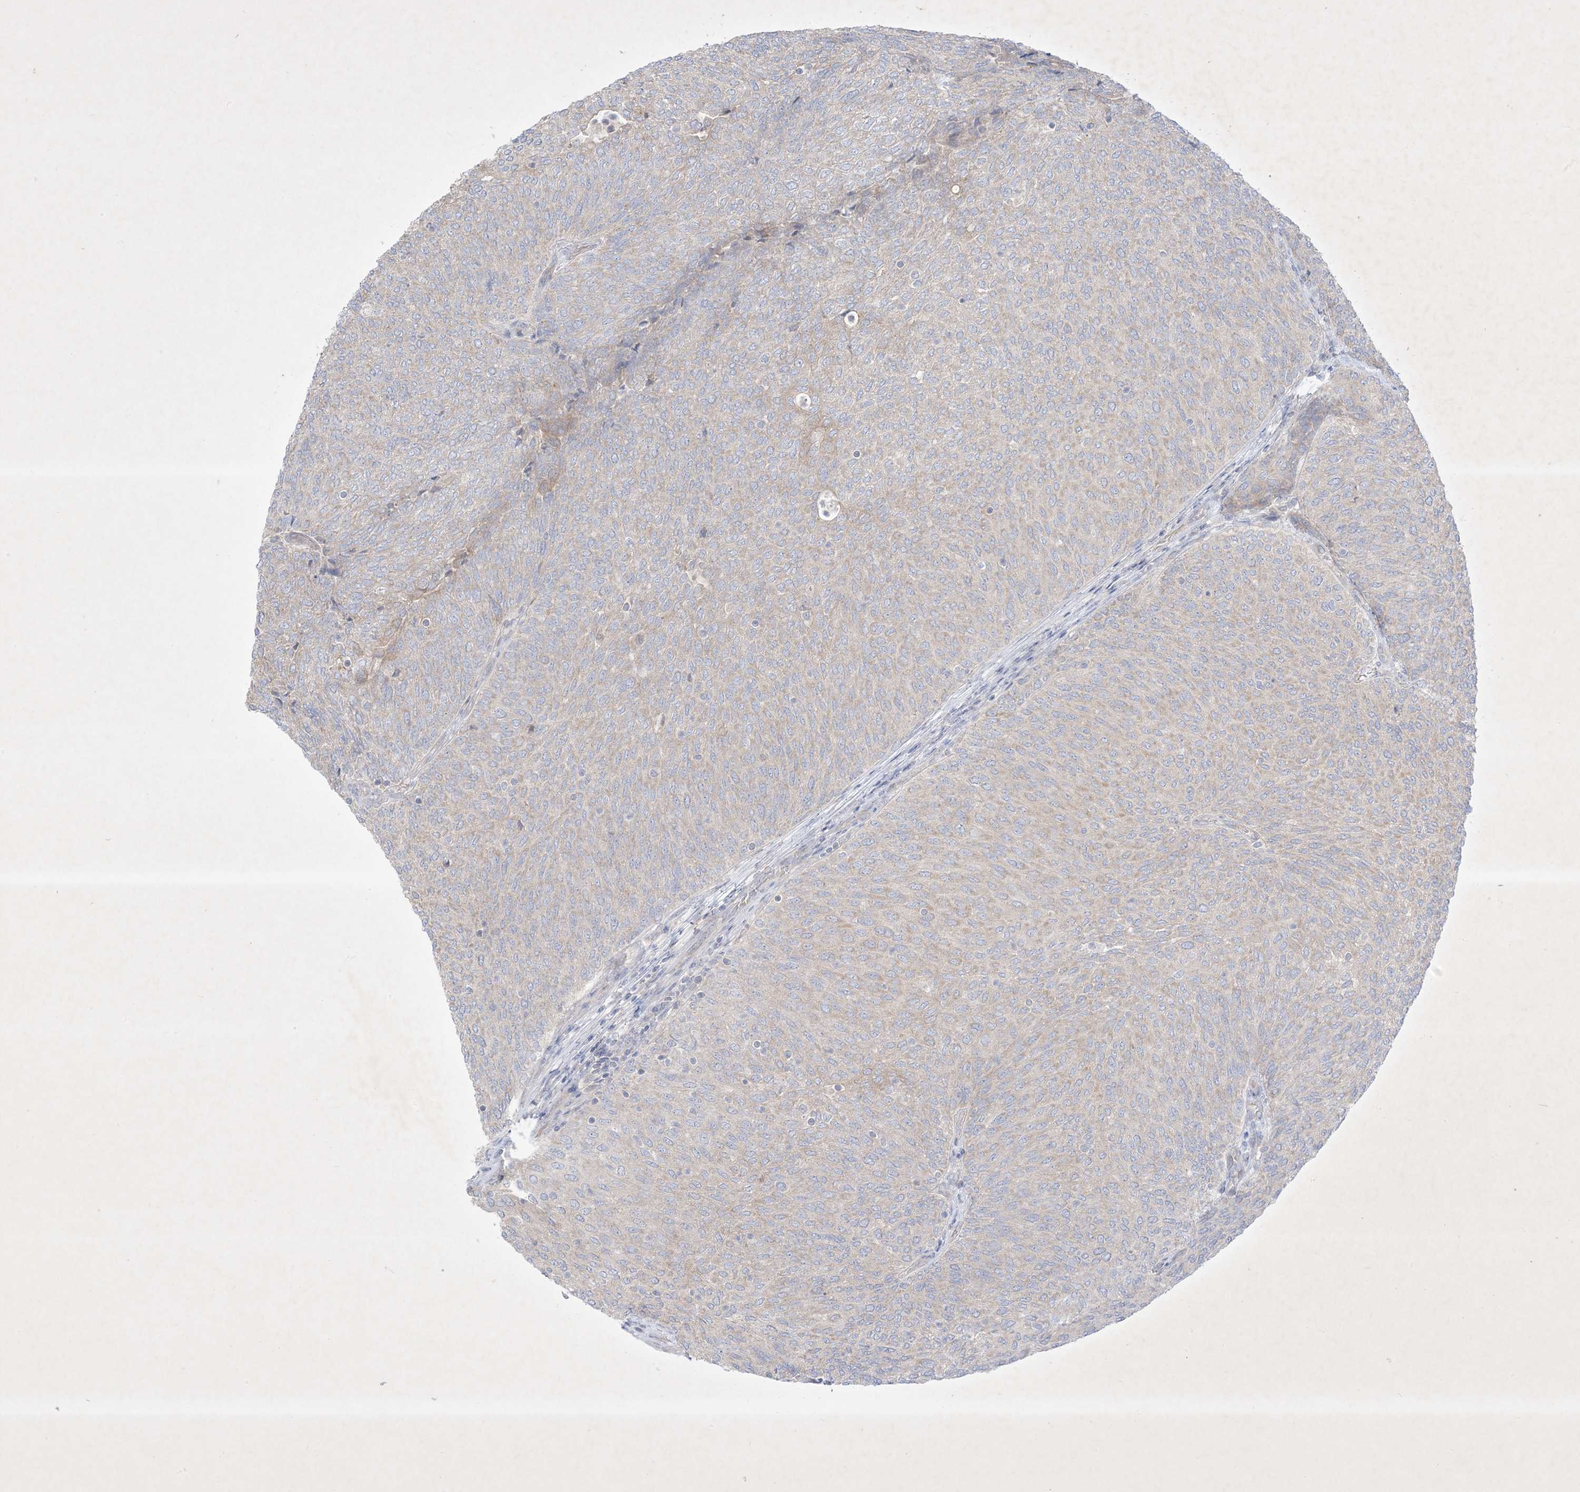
{"staining": {"intensity": "weak", "quantity": "<25%", "location": "cytoplasmic/membranous"}, "tissue": "urothelial cancer", "cell_type": "Tumor cells", "image_type": "cancer", "snomed": [{"axis": "morphology", "description": "Urothelial carcinoma, Low grade"}, {"axis": "topography", "description": "Urinary bladder"}], "caption": "The histopathology image displays no staining of tumor cells in urothelial cancer.", "gene": "PLEKHA3", "patient": {"sex": "female", "age": 79}}